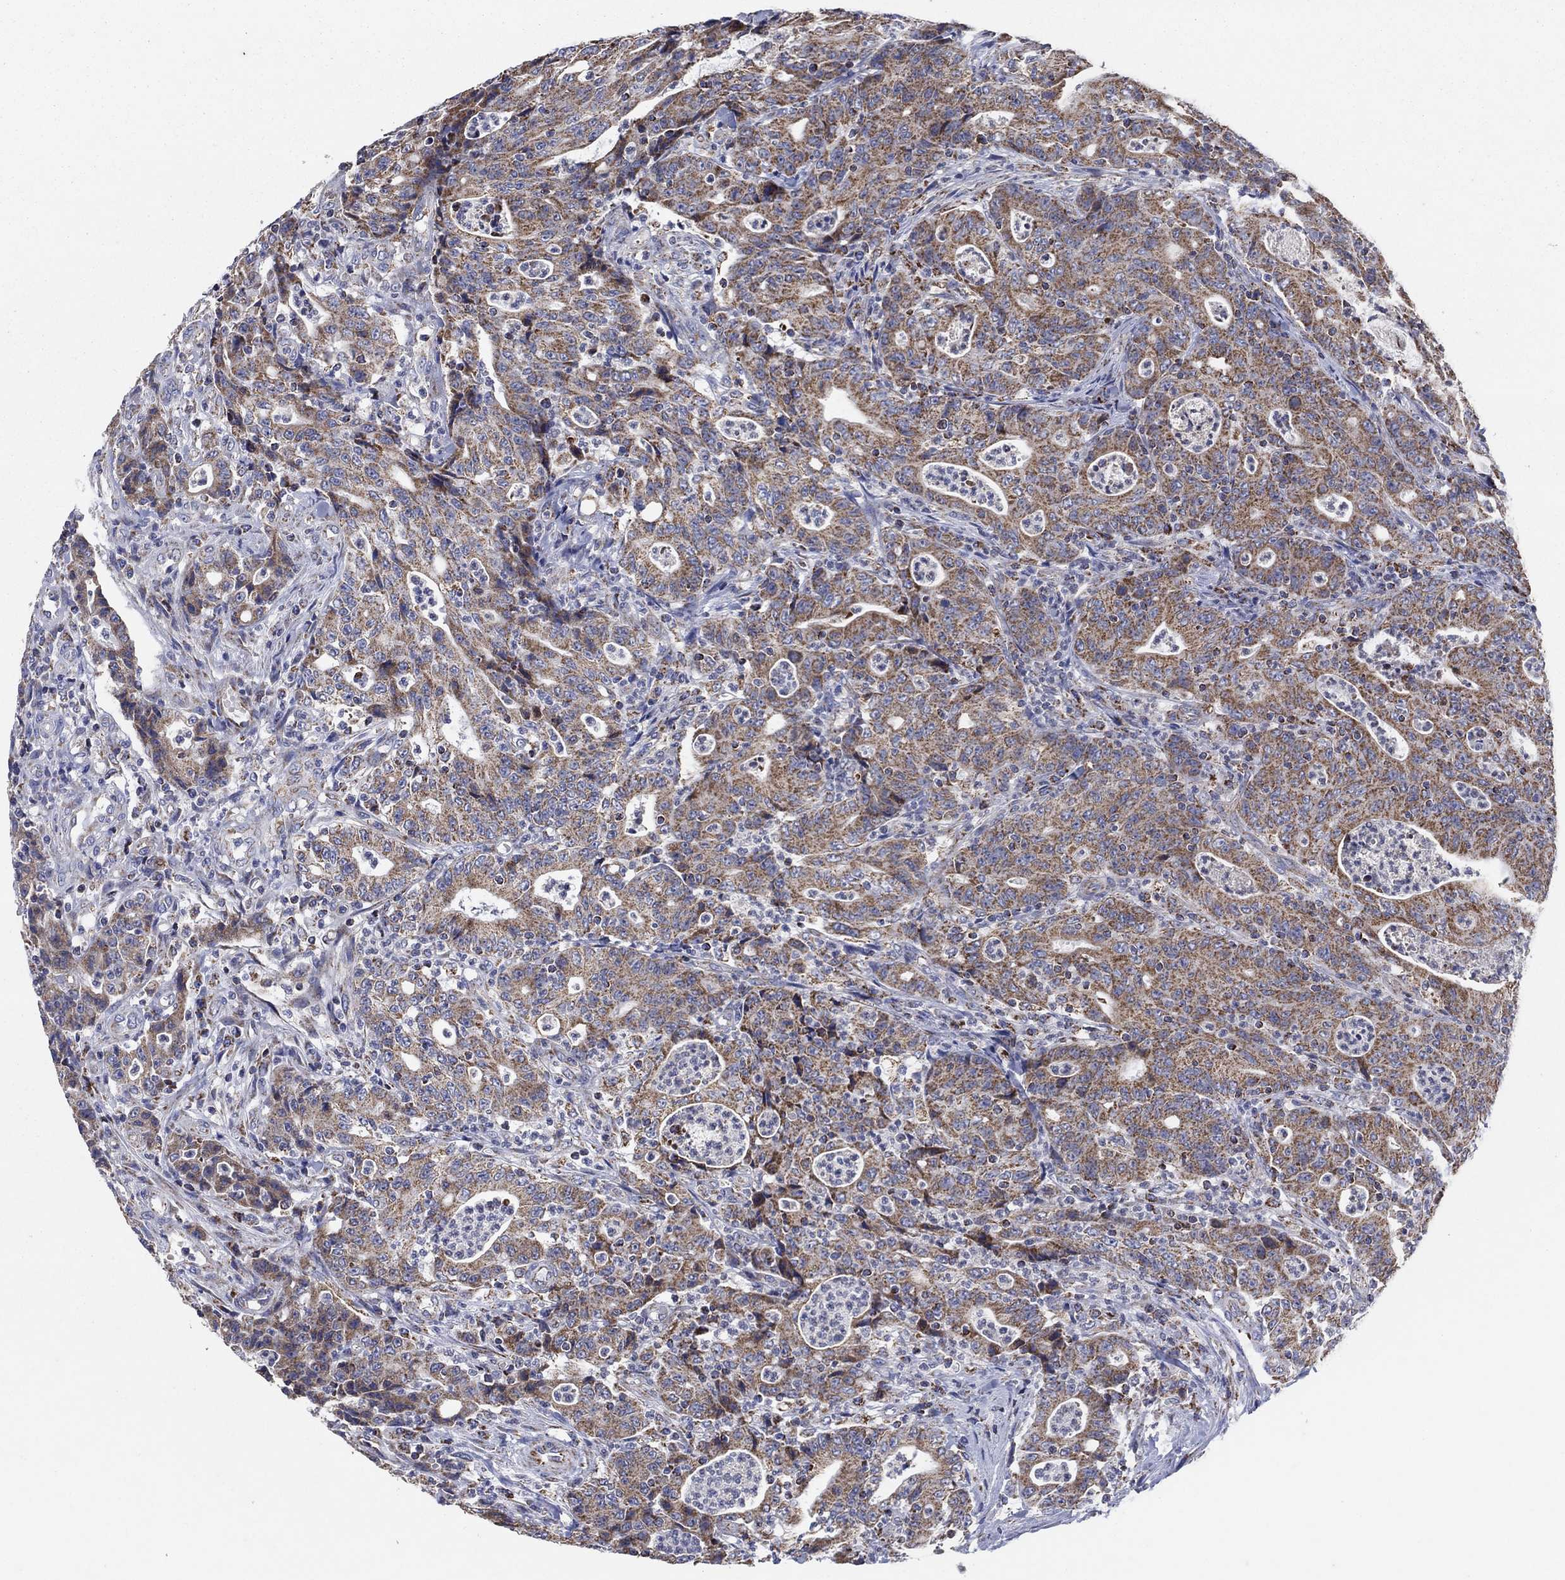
{"staining": {"intensity": "strong", "quantity": "25%-75%", "location": "cytoplasmic/membranous"}, "tissue": "colorectal cancer", "cell_type": "Tumor cells", "image_type": "cancer", "snomed": [{"axis": "morphology", "description": "Adenocarcinoma, NOS"}, {"axis": "topography", "description": "Colon"}], "caption": "IHC image of human colorectal cancer stained for a protein (brown), which displays high levels of strong cytoplasmic/membranous staining in about 25%-75% of tumor cells.", "gene": "C9orf85", "patient": {"sex": "male", "age": 70}}